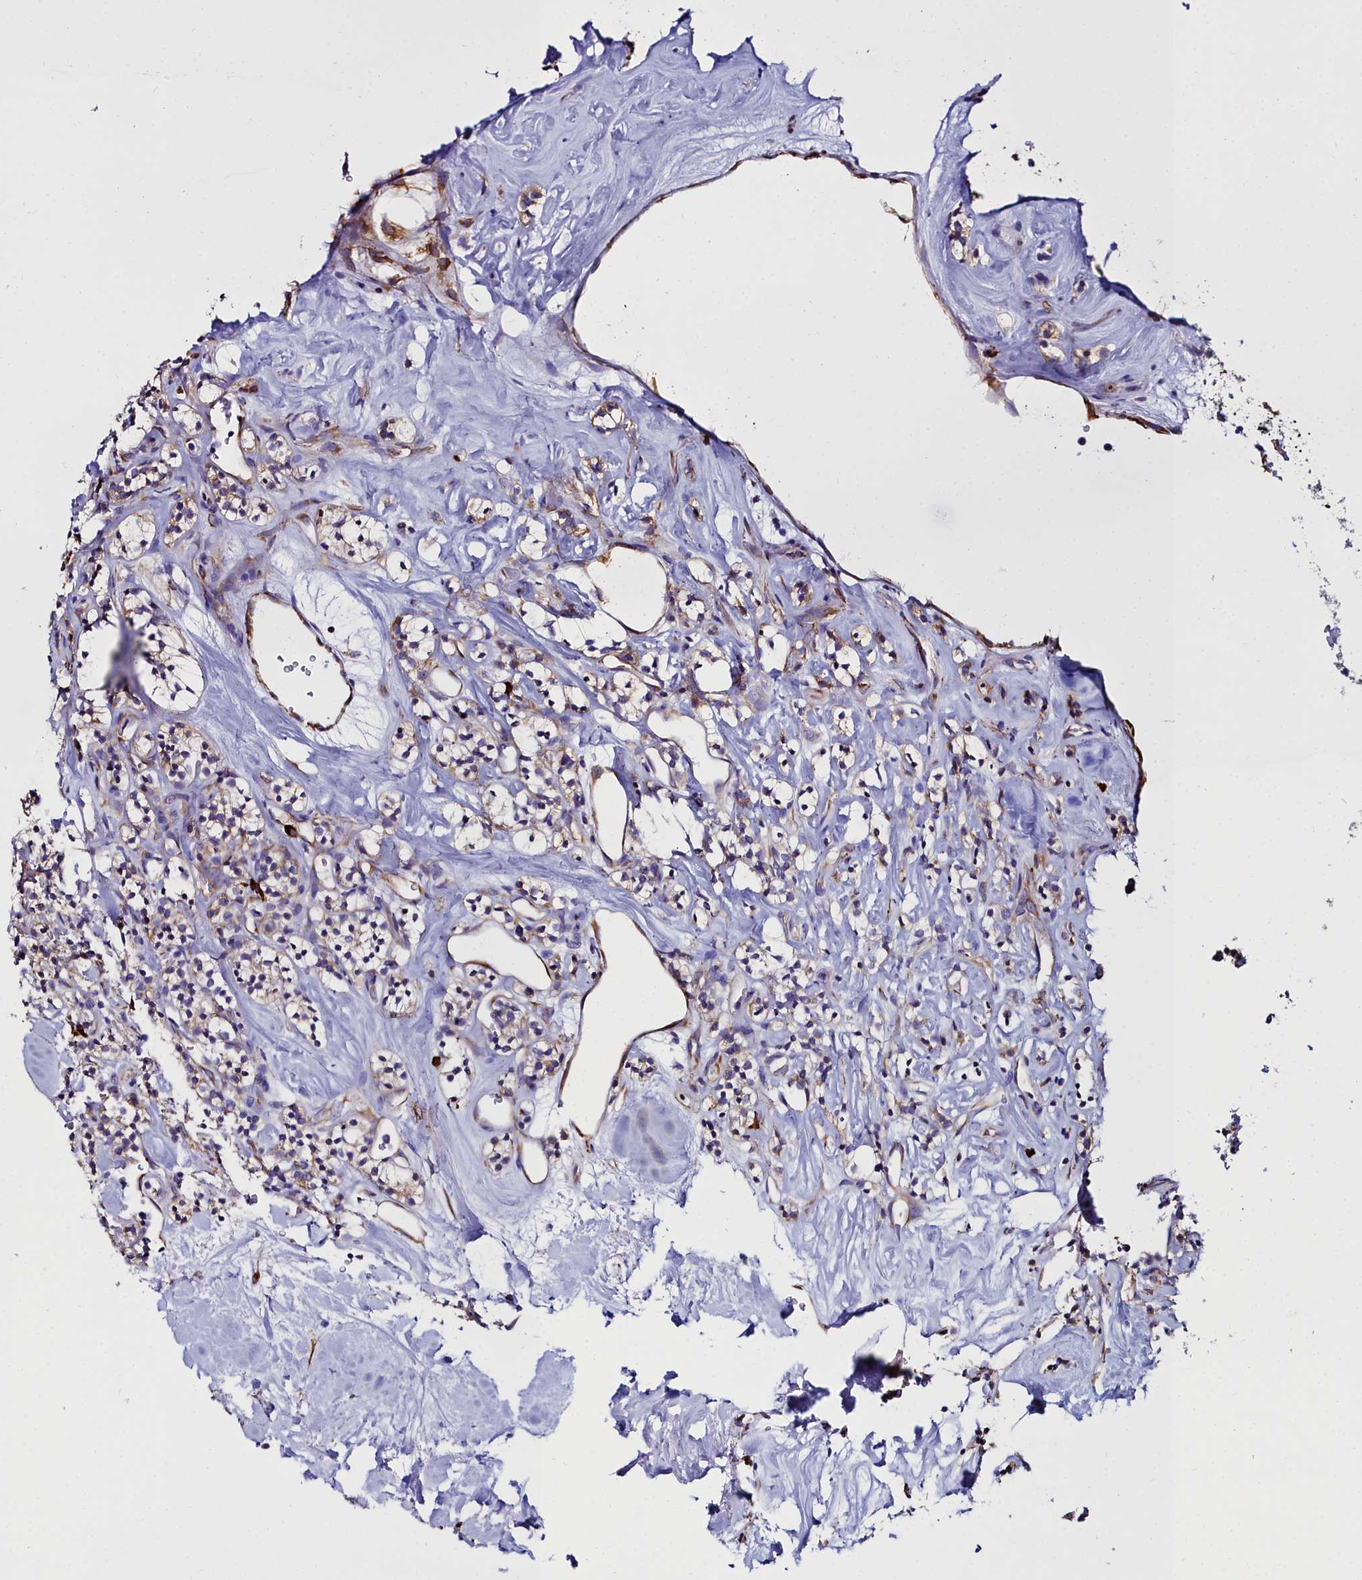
{"staining": {"intensity": "weak", "quantity": "25%-75%", "location": "cytoplasmic/membranous"}, "tissue": "renal cancer", "cell_type": "Tumor cells", "image_type": "cancer", "snomed": [{"axis": "morphology", "description": "Adenocarcinoma, NOS"}, {"axis": "topography", "description": "Kidney"}], "caption": "Immunohistochemistry (IHC) image of human renal adenocarcinoma stained for a protein (brown), which displays low levels of weak cytoplasmic/membranous staining in about 25%-75% of tumor cells.", "gene": "TXNDC5", "patient": {"sex": "male", "age": 77}}